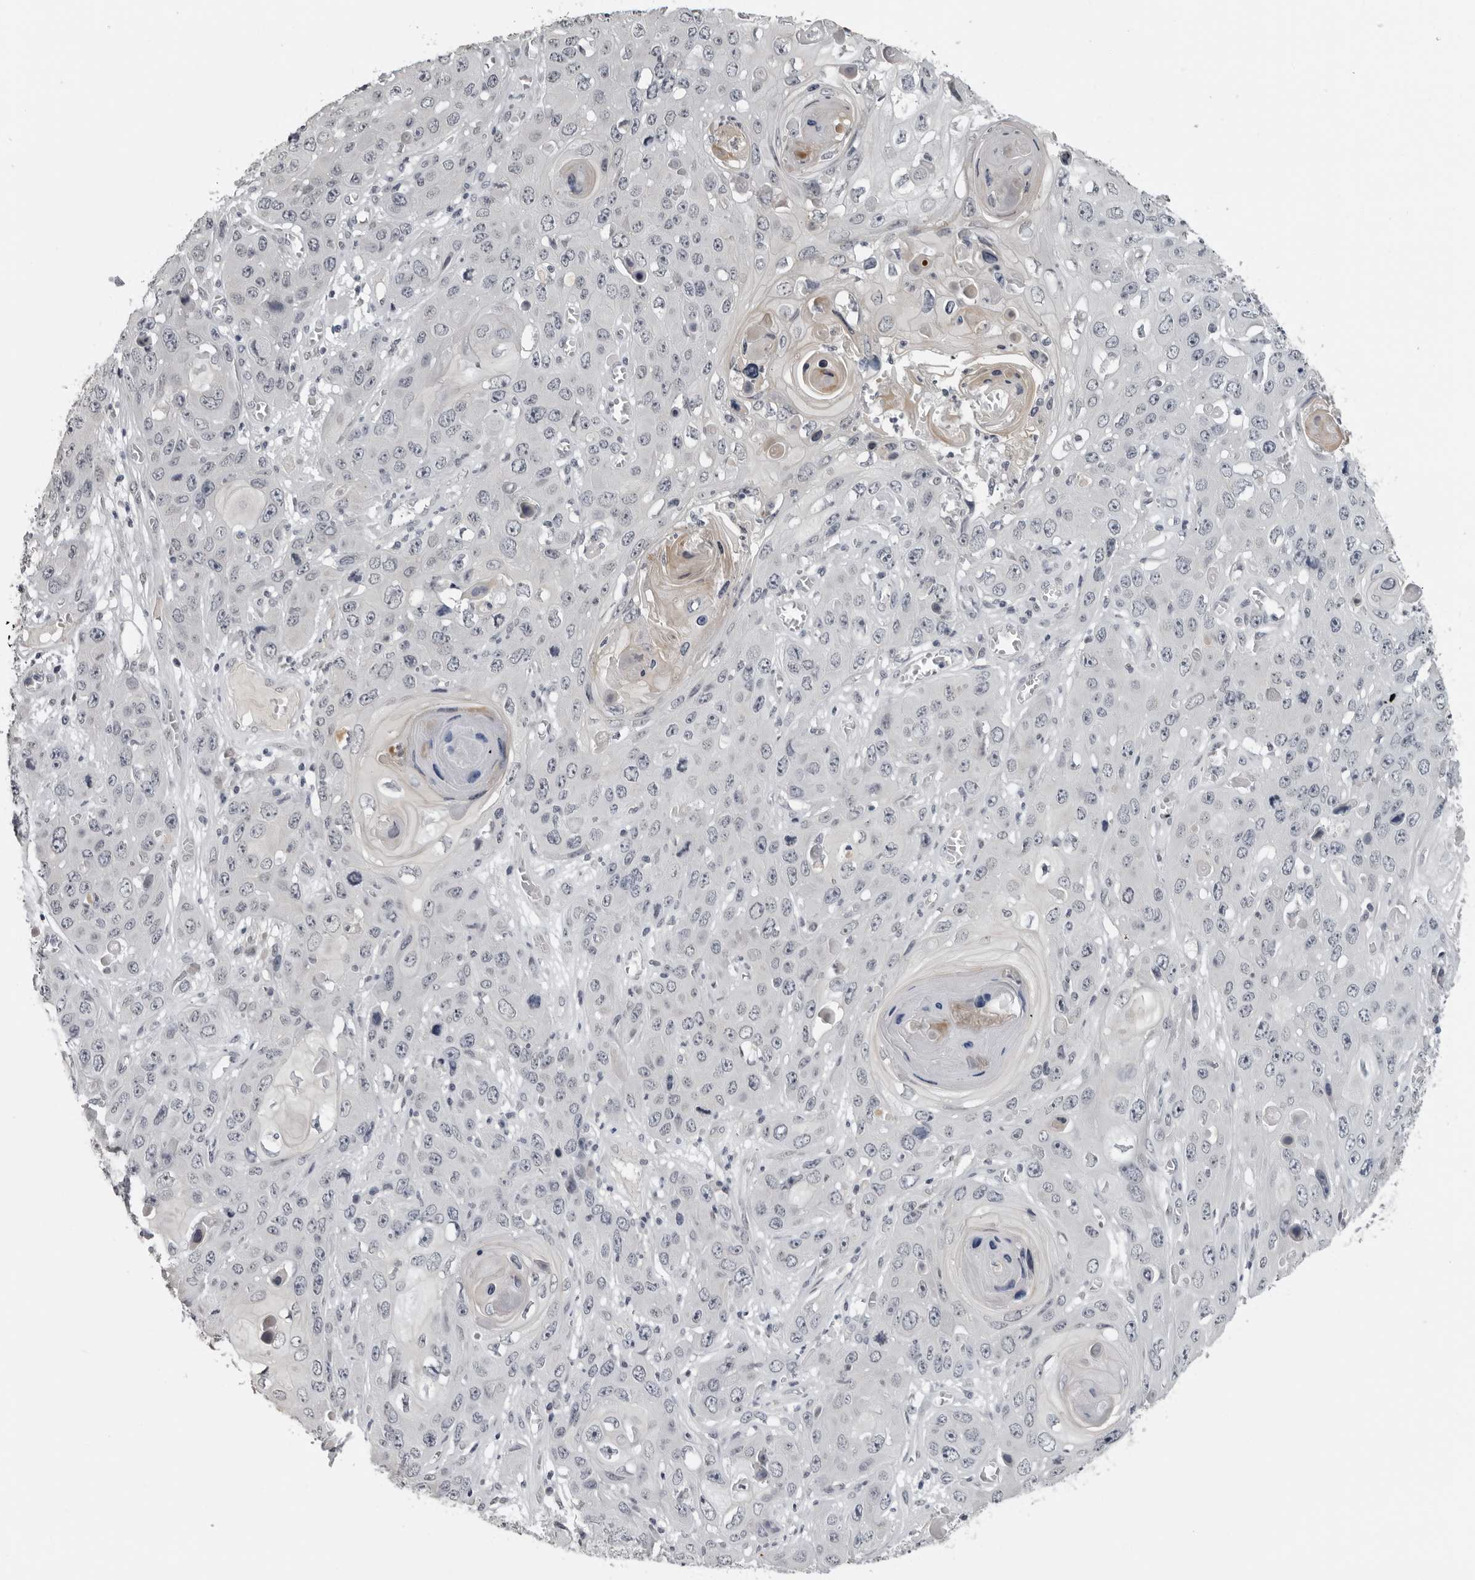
{"staining": {"intensity": "negative", "quantity": "none", "location": "none"}, "tissue": "skin cancer", "cell_type": "Tumor cells", "image_type": "cancer", "snomed": [{"axis": "morphology", "description": "Squamous cell carcinoma, NOS"}, {"axis": "topography", "description": "Skin"}], "caption": "High magnification brightfield microscopy of skin squamous cell carcinoma stained with DAB (brown) and counterstained with hematoxylin (blue): tumor cells show no significant positivity.", "gene": "PRRX2", "patient": {"sex": "male", "age": 55}}